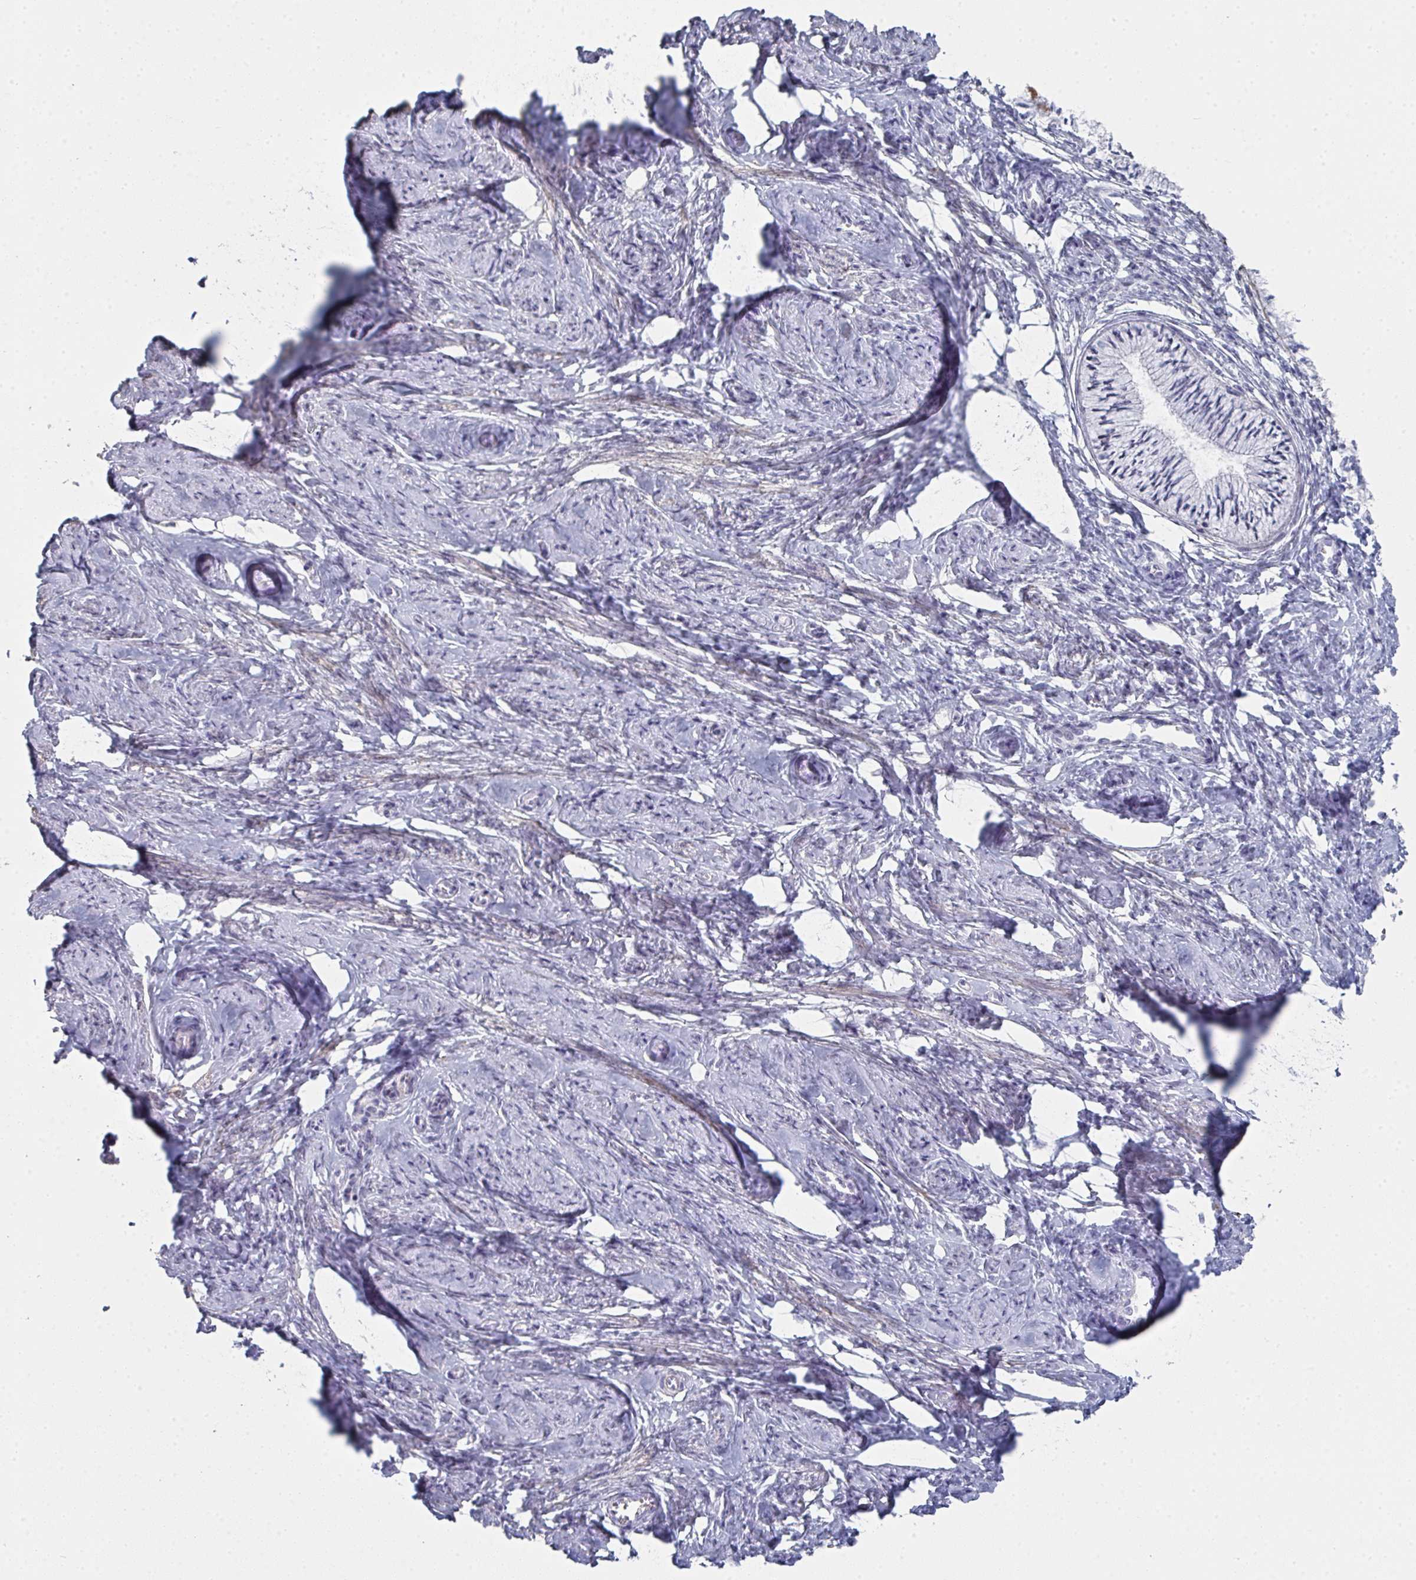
{"staining": {"intensity": "weak", "quantity": "<25%", "location": "cytoplasmic/membranous"}, "tissue": "cervix", "cell_type": "Glandular cells", "image_type": "normal", "snomed": [{"axis": "morphology", "description": "Normal tissue, NOS"}, {"axis": "topography", "description": "Cervix"}], "caption": "A high-resolution micrograph shows immunohistochemistry (IHC) staining of normal cervix, which shows no significant positivity in glandular cells. The staining was performed using DAB (3,3'-diaminobenzidine) to visualize the protein expression in brown, while the nuclei were stained in blue with hematoxylin (Magnification: 20x).", "gene": "A1CF", "patient": {"sex": "female", "age": 24}}